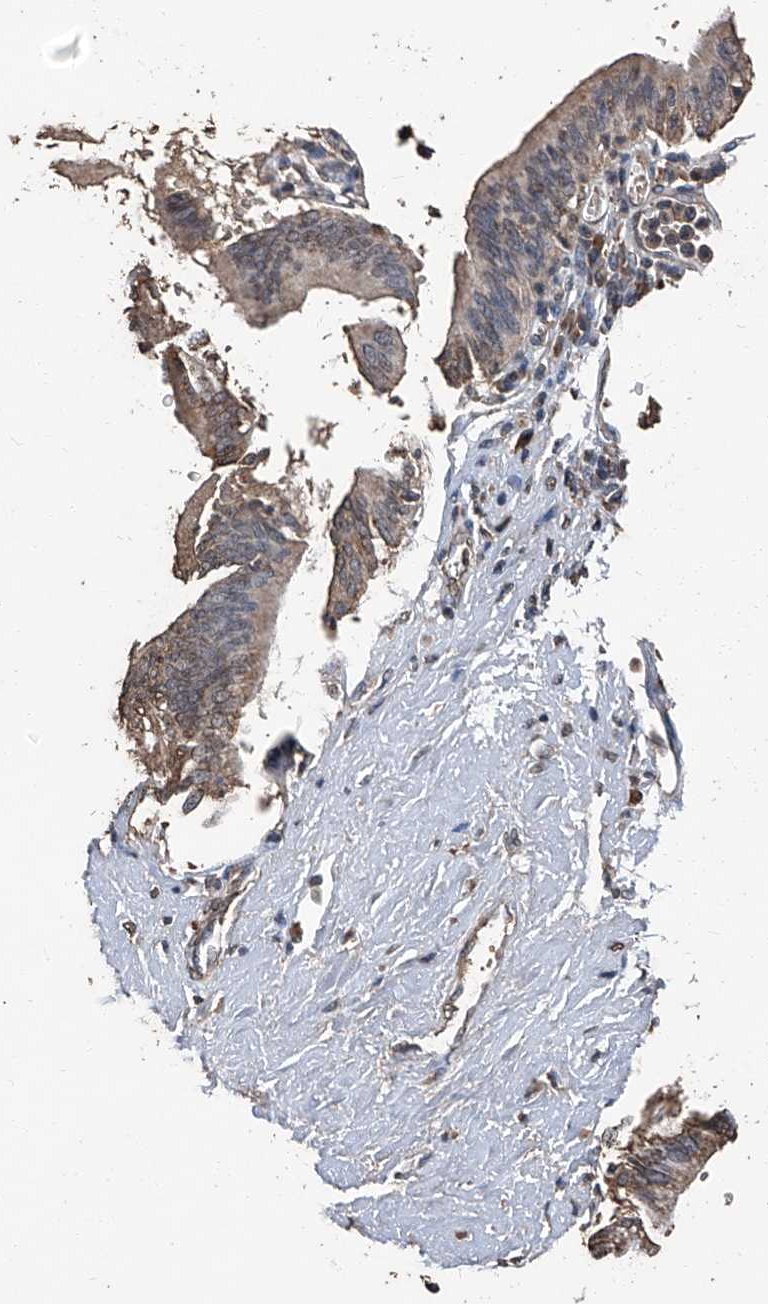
{"staining": {"intensity": "weak", "quantity": ">75%", "location": "cytoplasmic/membranous"}, "tissue": "pancreatic cancer", "cell_type": "Tumor cells", "image_type": "cancer", "snomed": [{"axis": "morphology", "description": "Adenocarcinoma, NOS"}, {"axis": "topography", "description": "Pancreas"}], "caption": "The immunohistochemical stain labels weak cytoplasmic/membranous positivity in tumor cells of adenocarcinoma (pancreatic) tissue. (DAB = brown stain, brightfield microscopy at high magnification).", "gene": "STARD7", "patient": {"sex": "female", "age": 73}}